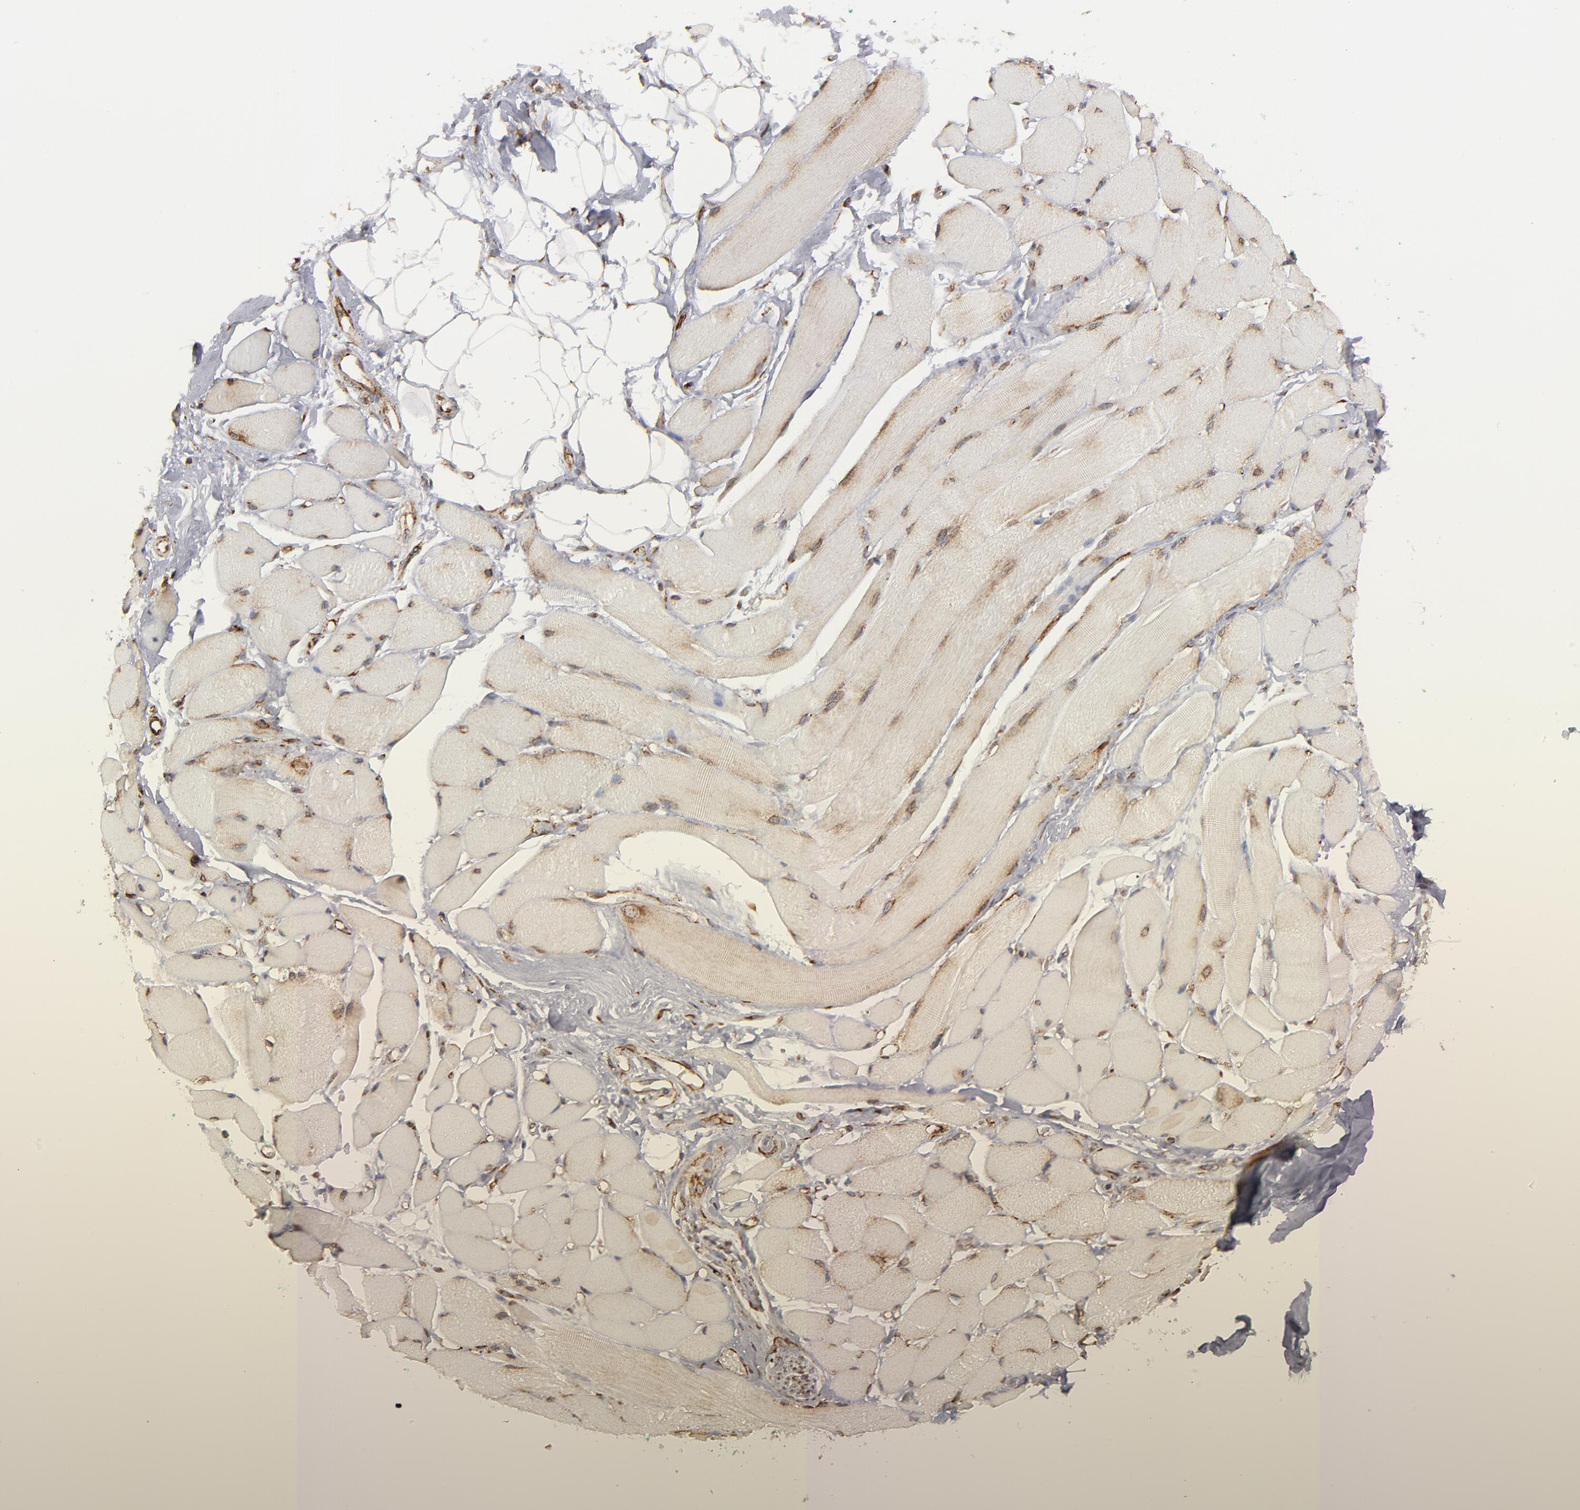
{"staining": {"intensity": "moderate", "quantity": "25%-75%", "location": "cytoplasmic/membranous,nuclear"}, "tissue": "skeletal muscle", "cell_type": "Myocytes", "image_type": "normal", "snomed": [{"axis": "morphology", "description": "Normal tissue, NOS"}, {"axis": "topography", "description": "Skeletal muscle"}, {"axis": "topography", "description": "Peripheral nerve tissue"}], "caption": "DAB (3,3'-diaminobenzidine) immunohistochemical staining of unremarkable skeletal muscle reveals moderate cytoplasmic/membranous,nuclear protein expression in about 25%-75% of myocytes.", "gene": "KTN1", "patient": {"sex": "female", "age": 84}}